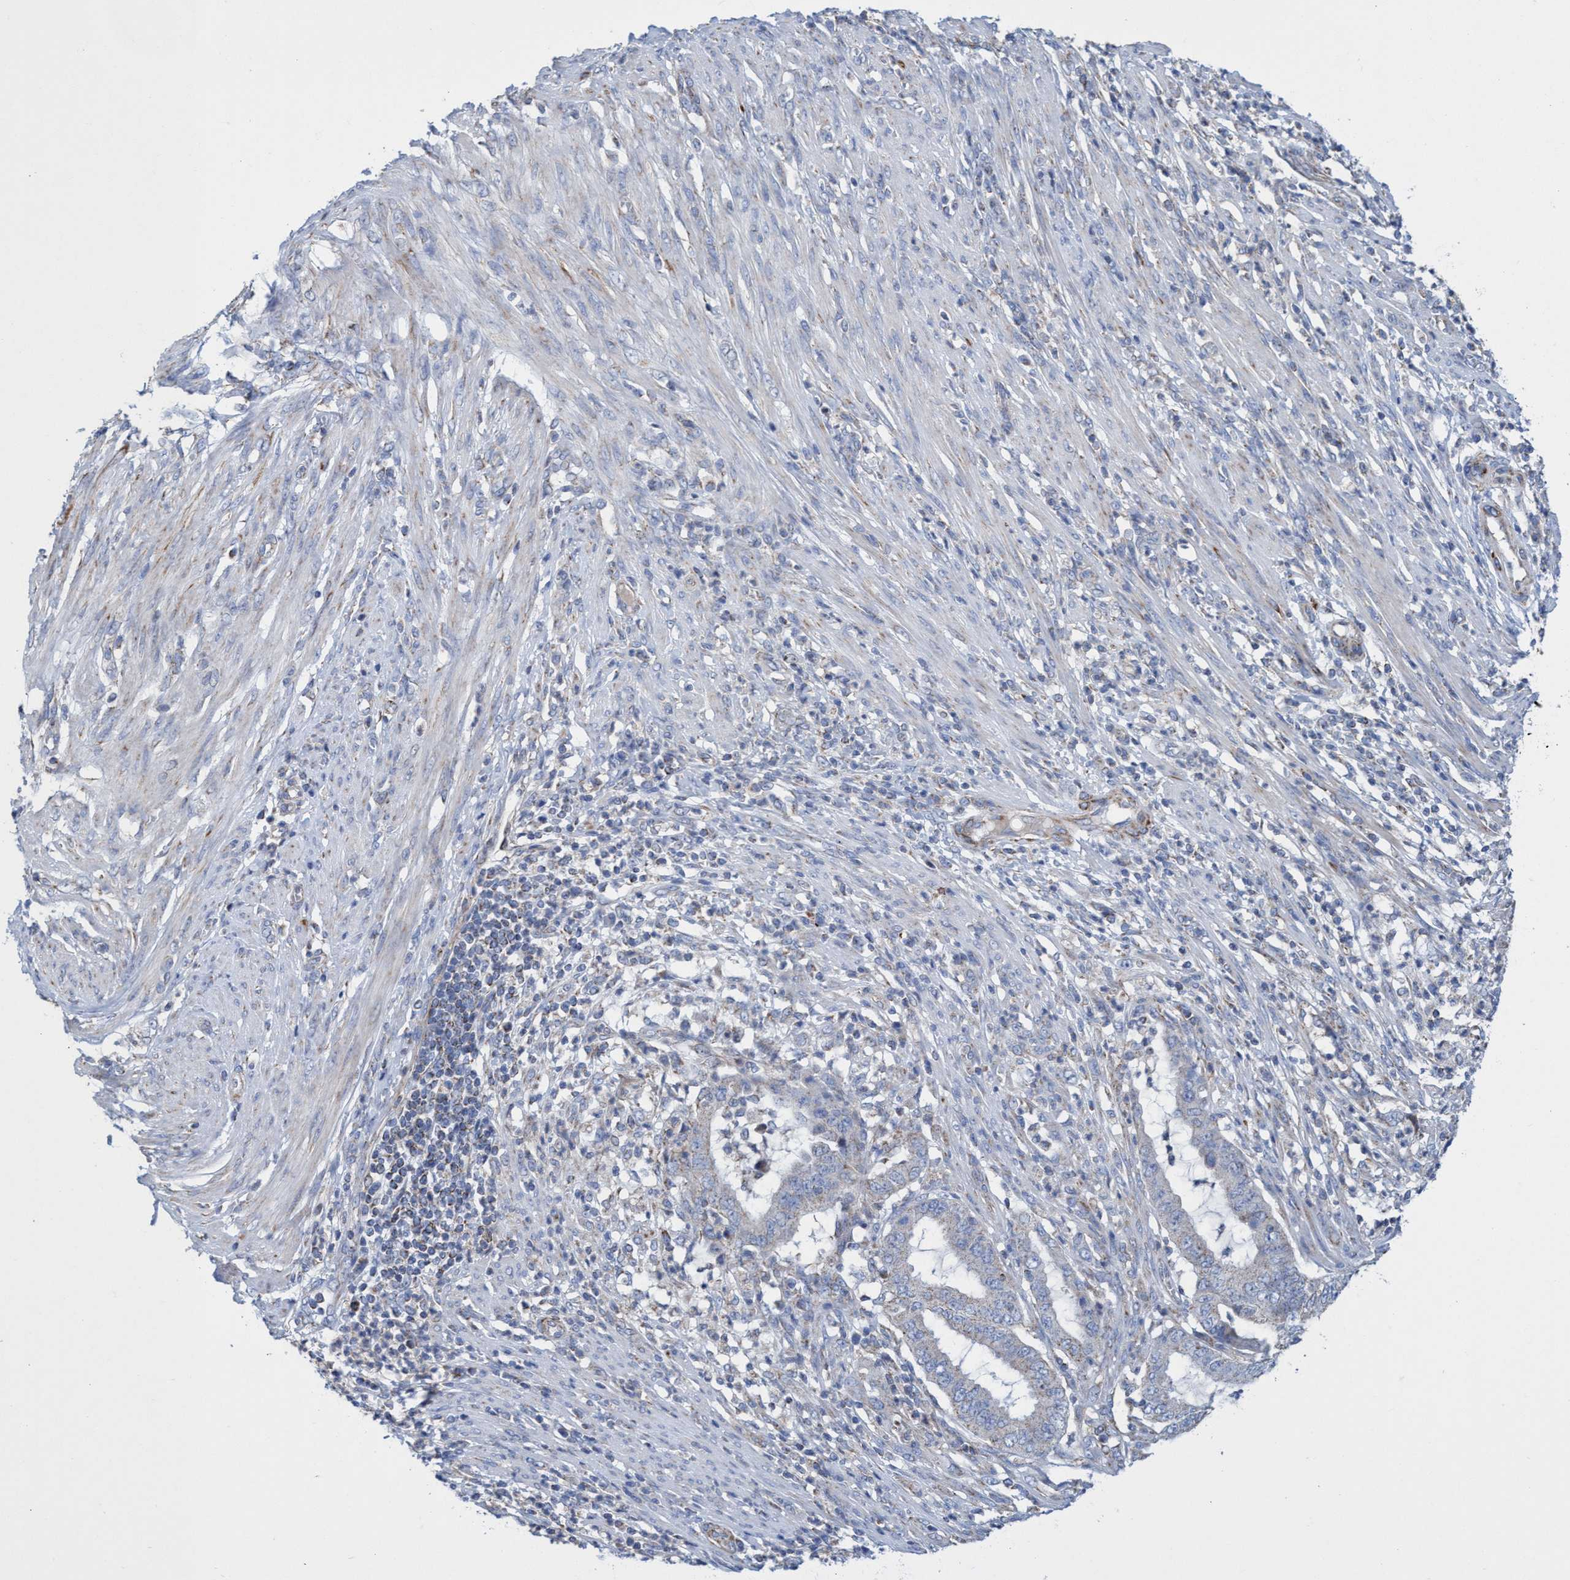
{"staining": {"intensity": "weak", "quantity": "<25%", "location": "cytoplasmic/membranous"}, "tissue": "endometrial cancer", "cell_type": "Tumor cells", "image_type": "cancer", "snomed": [{"axis": "morphology", "description": "Adenocarcinoma, NOS"}, {"axis": "topography", "description": "Endometrium"}], "caption": "The photomicrograph exhibits no staining of tumor cells in endometrial adenocarcinoma.", "gene": "ZNF750", "patient": {"sex": "female", "age": 51}}